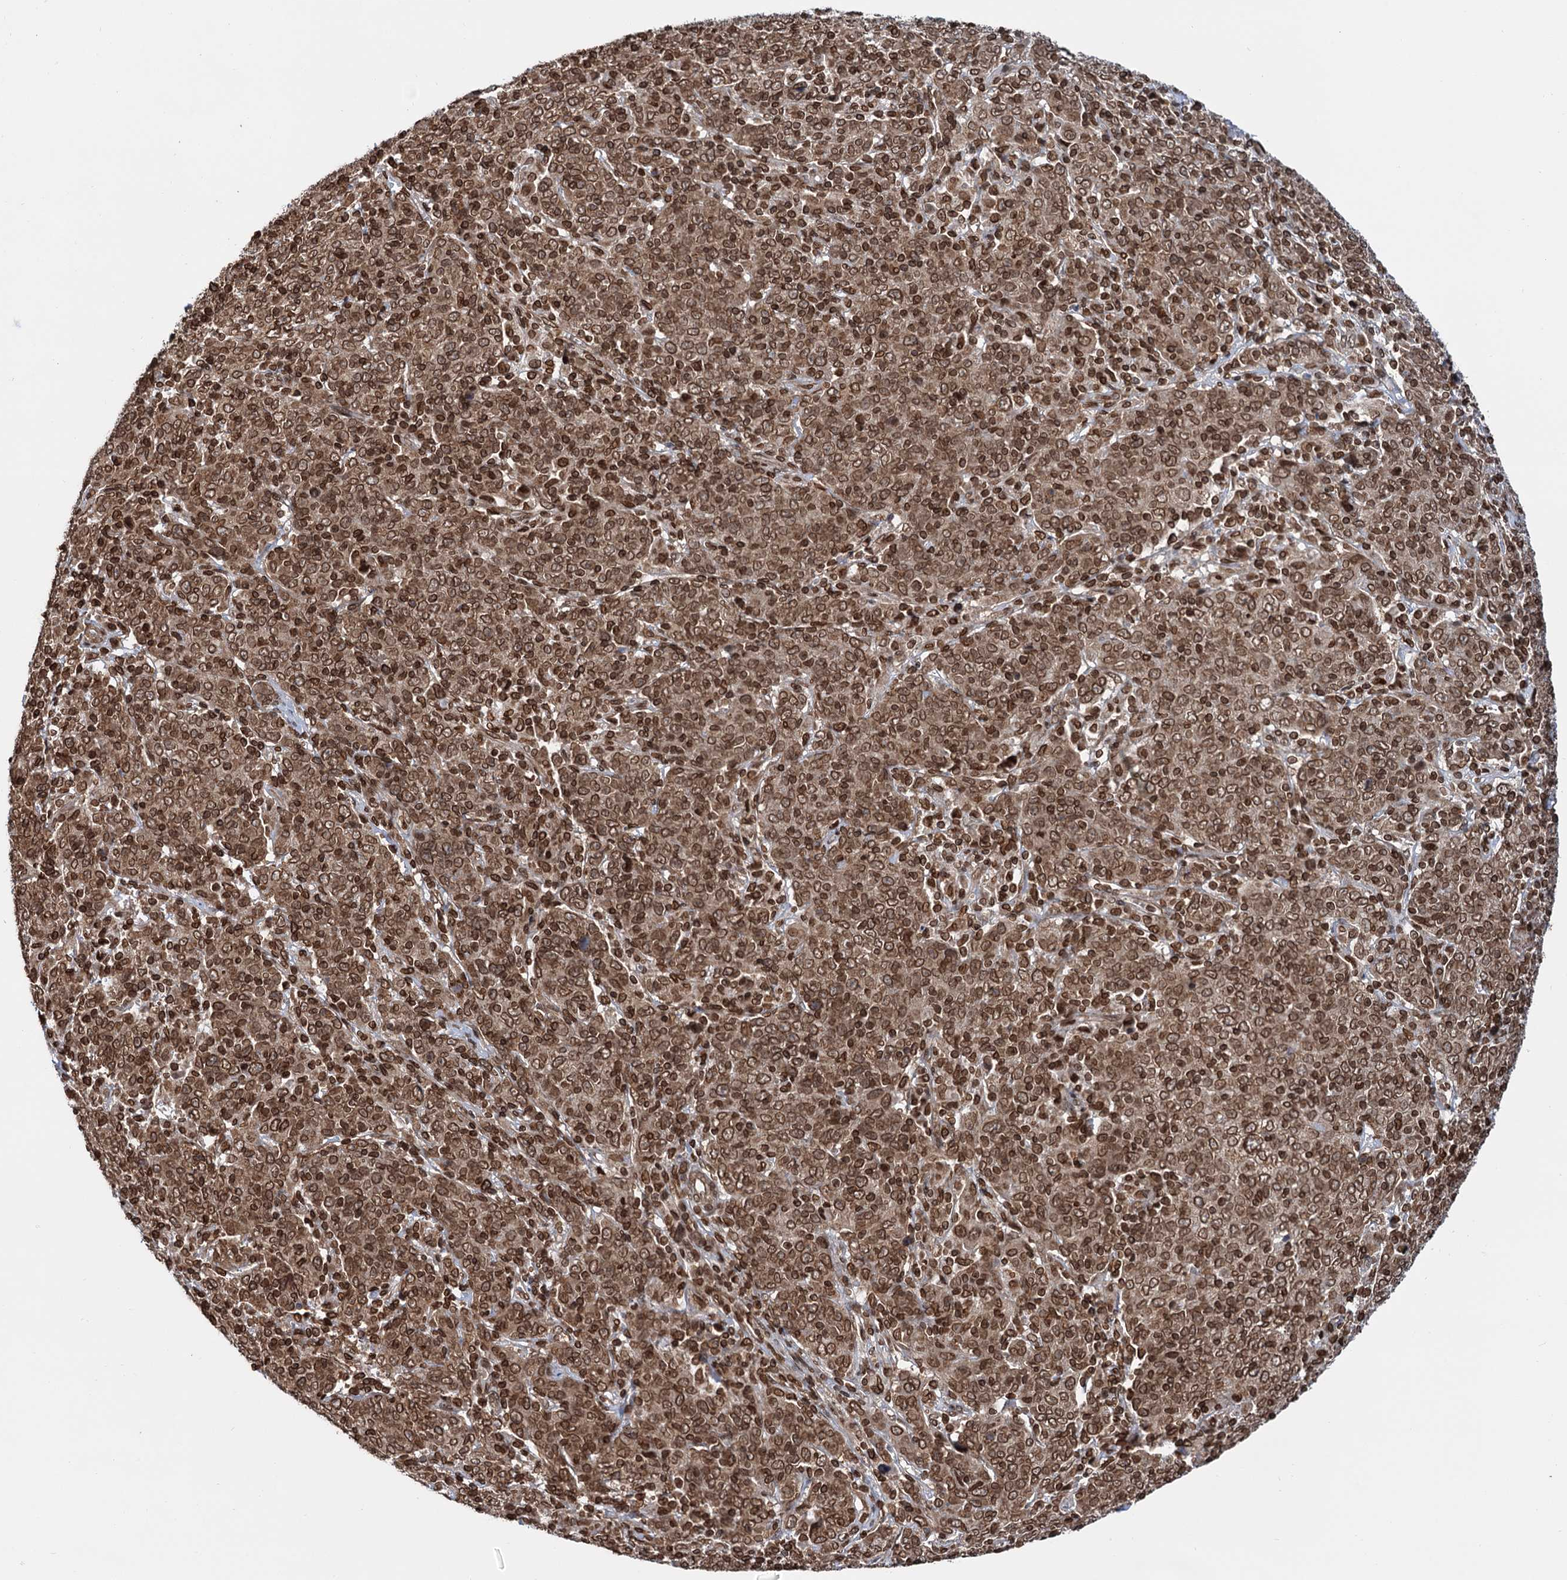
{"staining": {"intensity": "strong", "quantity": ">75%", "location": "cytoplasmic/membranous,nuclear"}, "tissue": "cervical cancer", "cell_type": "Tumor cells", "image_type": "cancer", "snomed": [{"axis": "morphology", "description": "Squamous cell carcinoma, NOS"}, {"axis": "topography", "description": "Cervix"}], "caption": "Human squamous cell carcinoma (cervical) stained for a protein (brown) demonstrates strong cytoplasmic/membranous and nuclear positive positivity in approximately >75% of tumor cells.", "gene": "ZC3H13", "patient": {"sex": "female", "age": 67}}